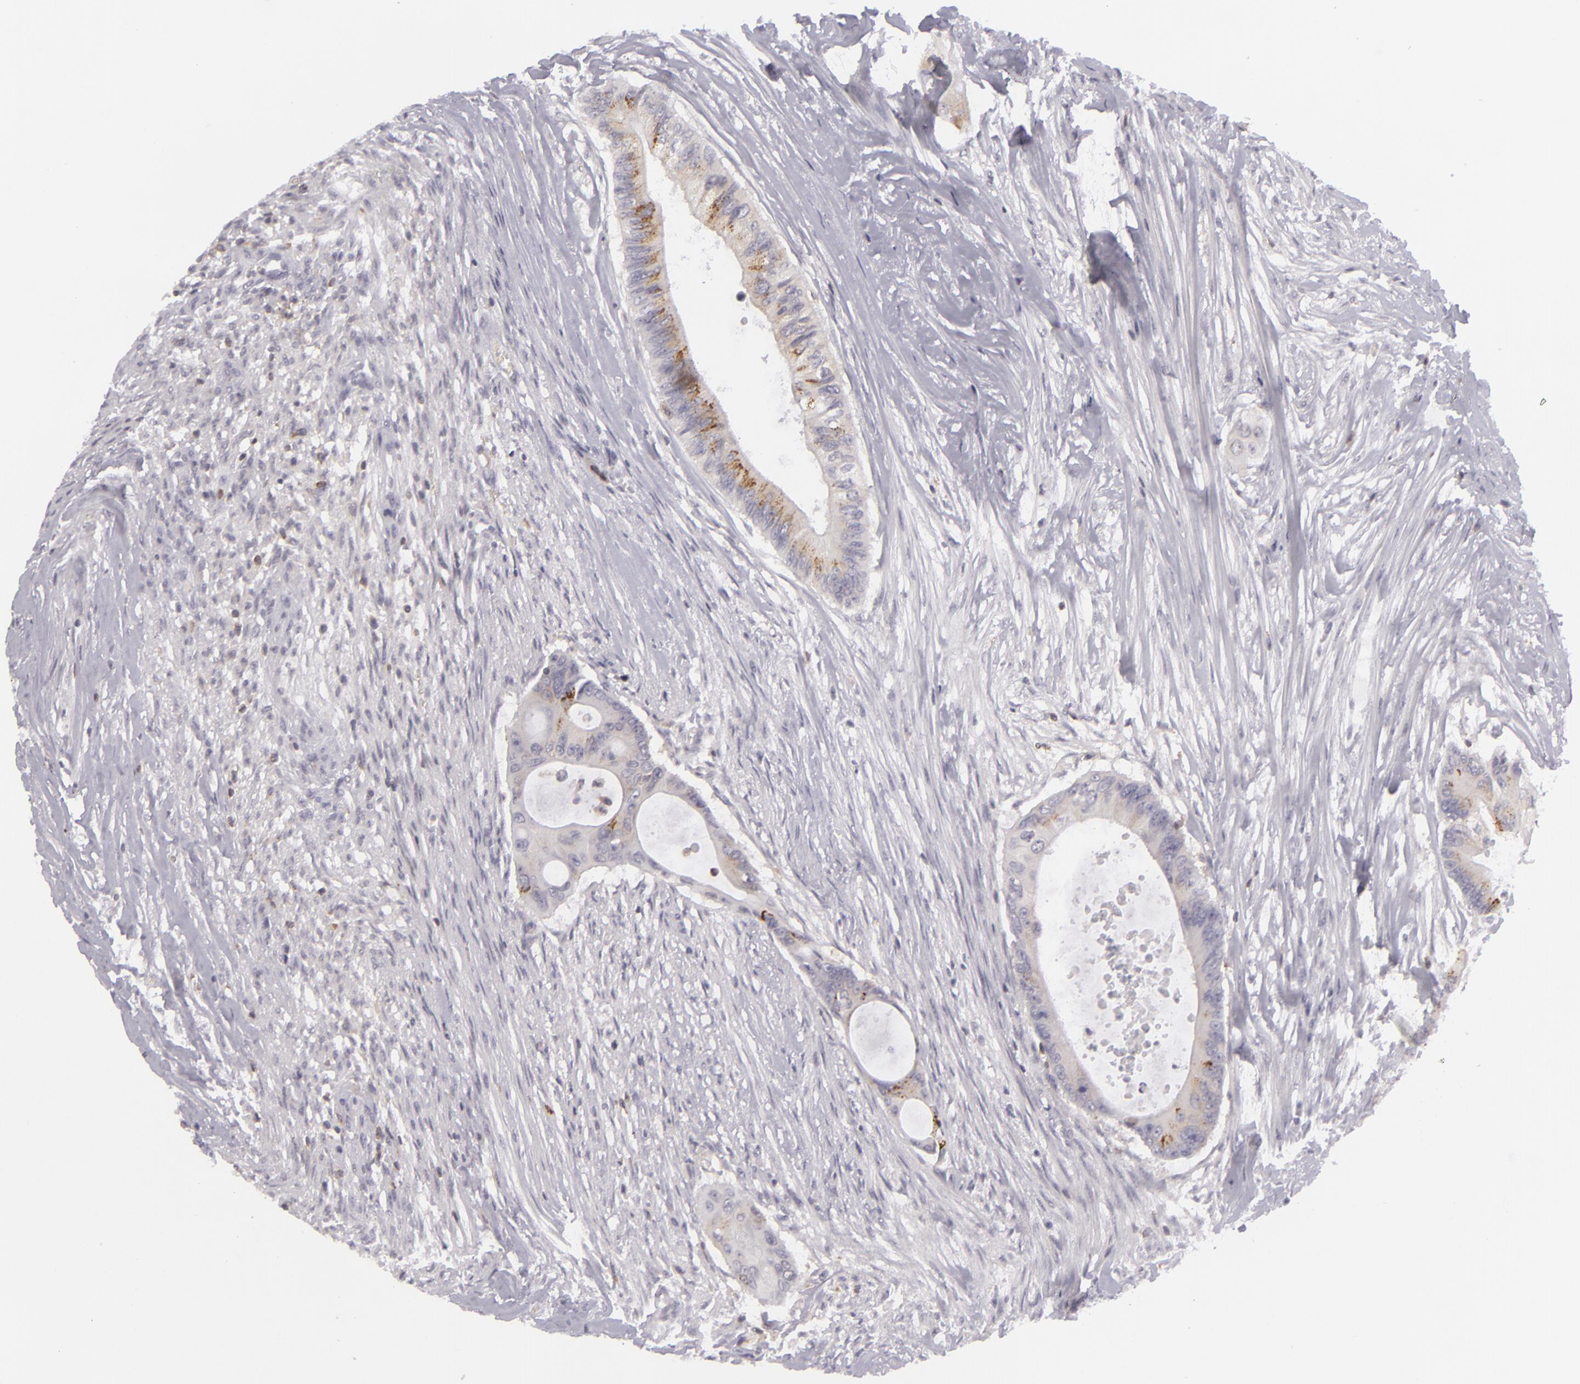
{"staining": {"intensity": "moderate", "quantity": "25%-75%", "location": "cytoplasmic/membranous"}, "tissue": "colorectal cancer", "cell_type": "Tumor cells", "image_type": "cancer", "snomed": [{"axis": "morphology", "description": "Adenocarcinoma, NOS"}, {"axis": "topography", "description": "Colon"}], "caption": "Protein expression analysis of human colorectal cancer reveals moderate cytoplasmic/membranous staining in about 25%-75% of tumor cells. (IHC, brightfield microscopy, high magnification).", "gene": "KCNAB2", "patient": {"sex": "male", "age": 65}}